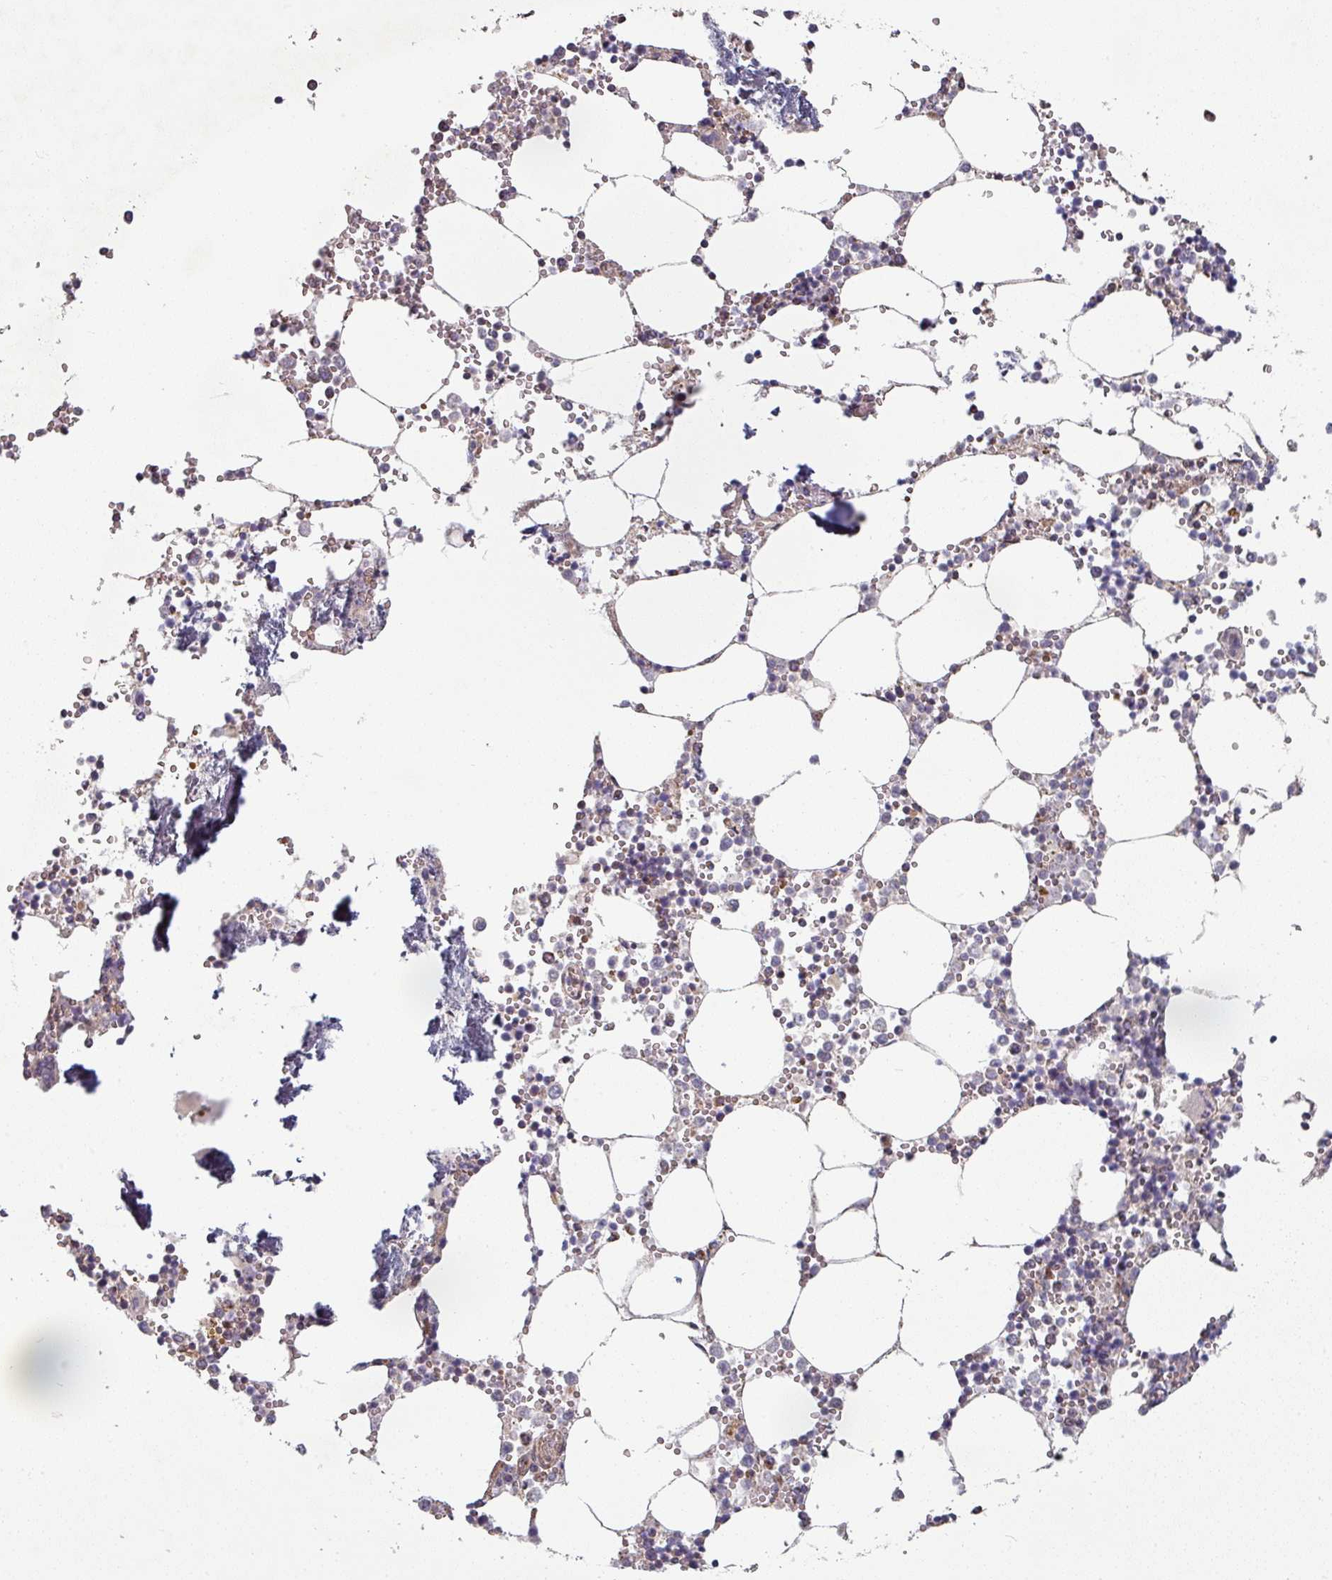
{"staining": {"intensity": "moderate", "quantity": "<25%", "location": "cytoplasmic/membranous"}, "tissue": "bone marrow", "cell_type": "Hematopoietic cells", "image_type": "normal", "snomed": [{"axis": "morphology", "description": "Normal tissue, NOS"}, {"axis": "topography", "description": "Bone marrow"}], "caption": "Protein staining of benign bone marrow reveals moderate cytoplasmic/membranous positivity in approximately <25% of hematopoietic cells. The protein is shown in brown color, while the nuclei are stained blue.", "gene": "PLEKHJ1", "patient": {"sex": "male", "age": 54}}